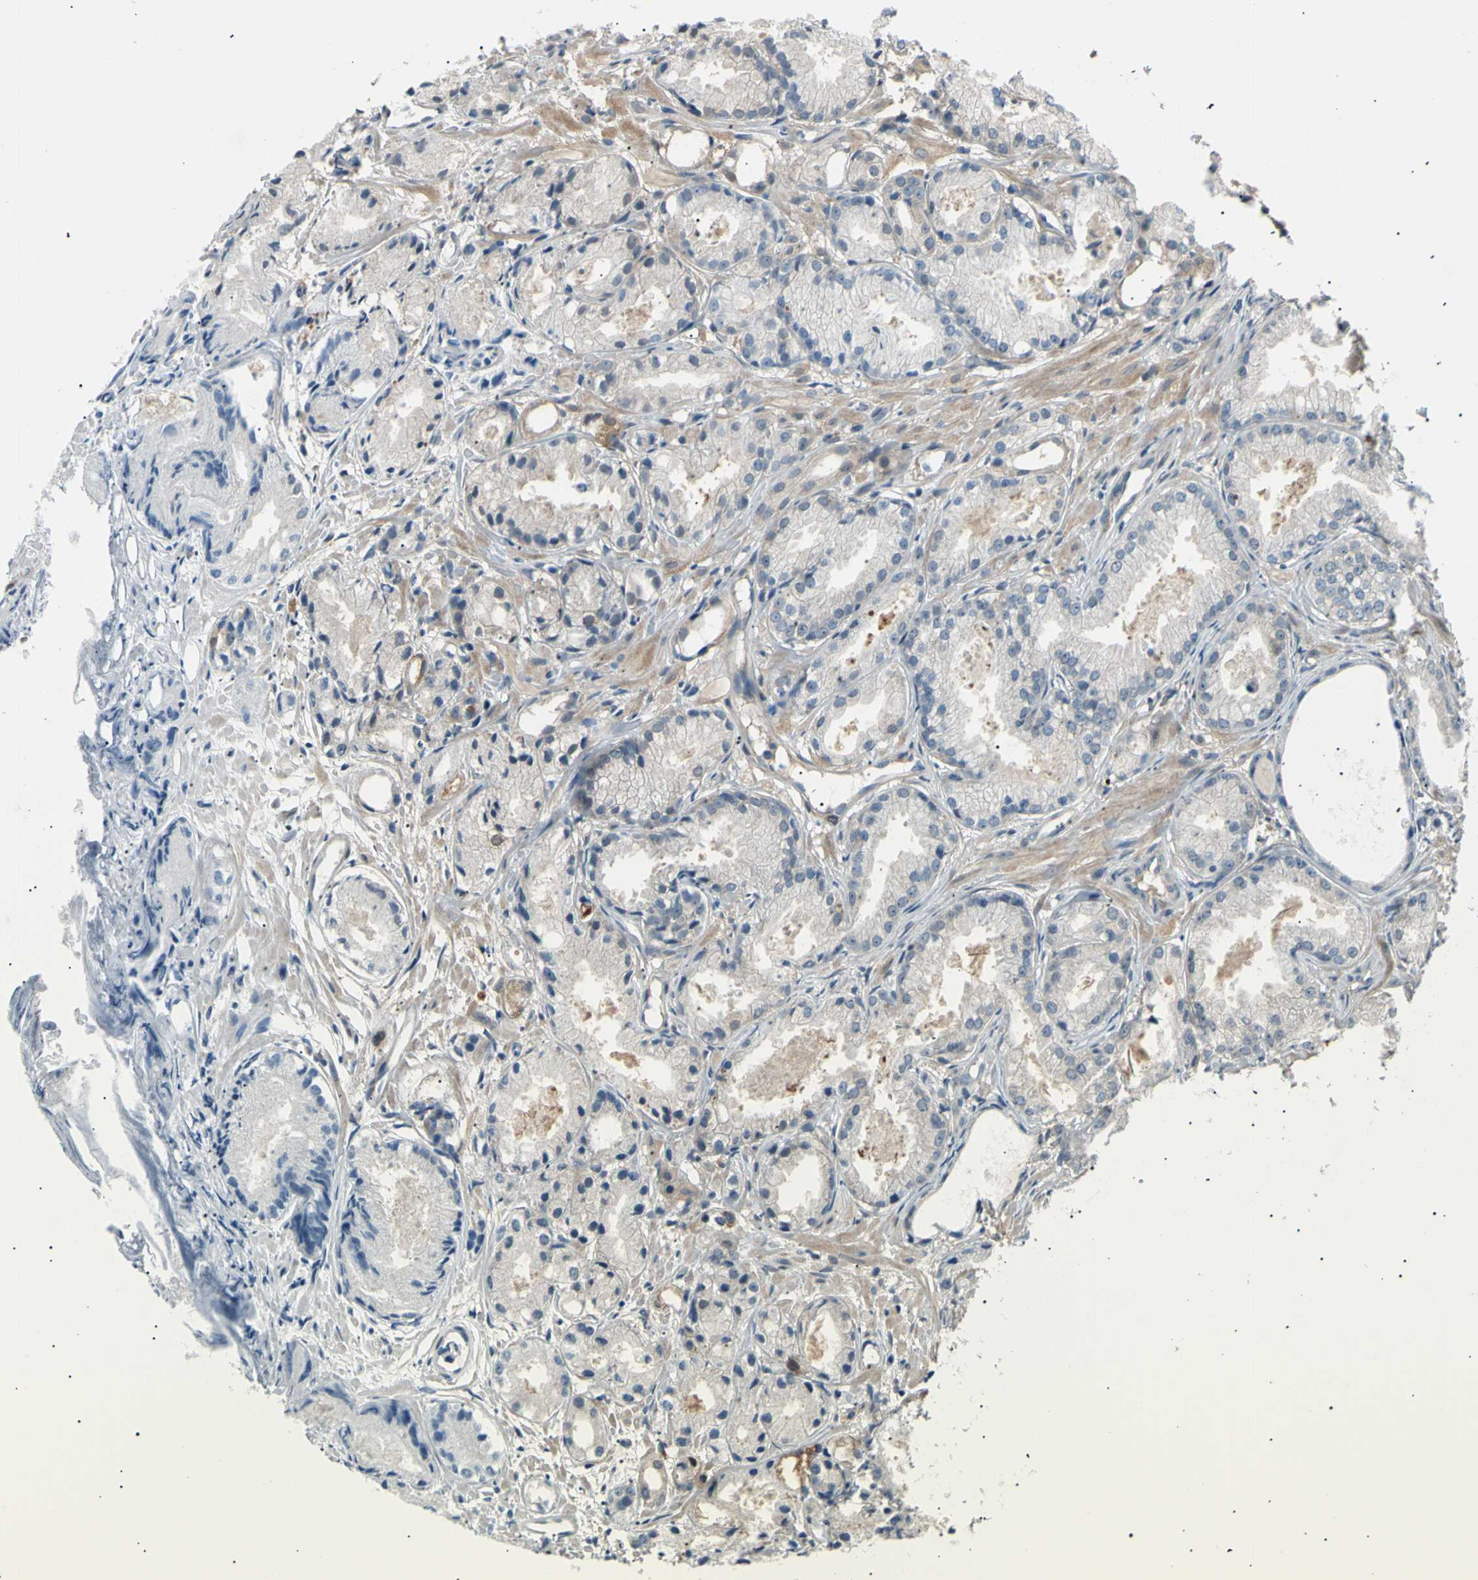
{"staining": {"intensity": "weak", "quantity": "<25%", "location": "cytoplasmic/membranous"}, "tissue": "prostate cancer", "cell_type": "Tumor cells", "image_type": "cancer", "snomed": [{"axis": "morphology", "description": "Adenocarcinoma, Low grade"}, {"axis": "topography", "description": "Prostate"}], "caption": "Immunohistochemical staining of human low-grade adenocarcinoma (prostate) displays no significant expression in tumor cells.", "gene": "LHPP", "patient": {"sex": "male", "age": 72}}